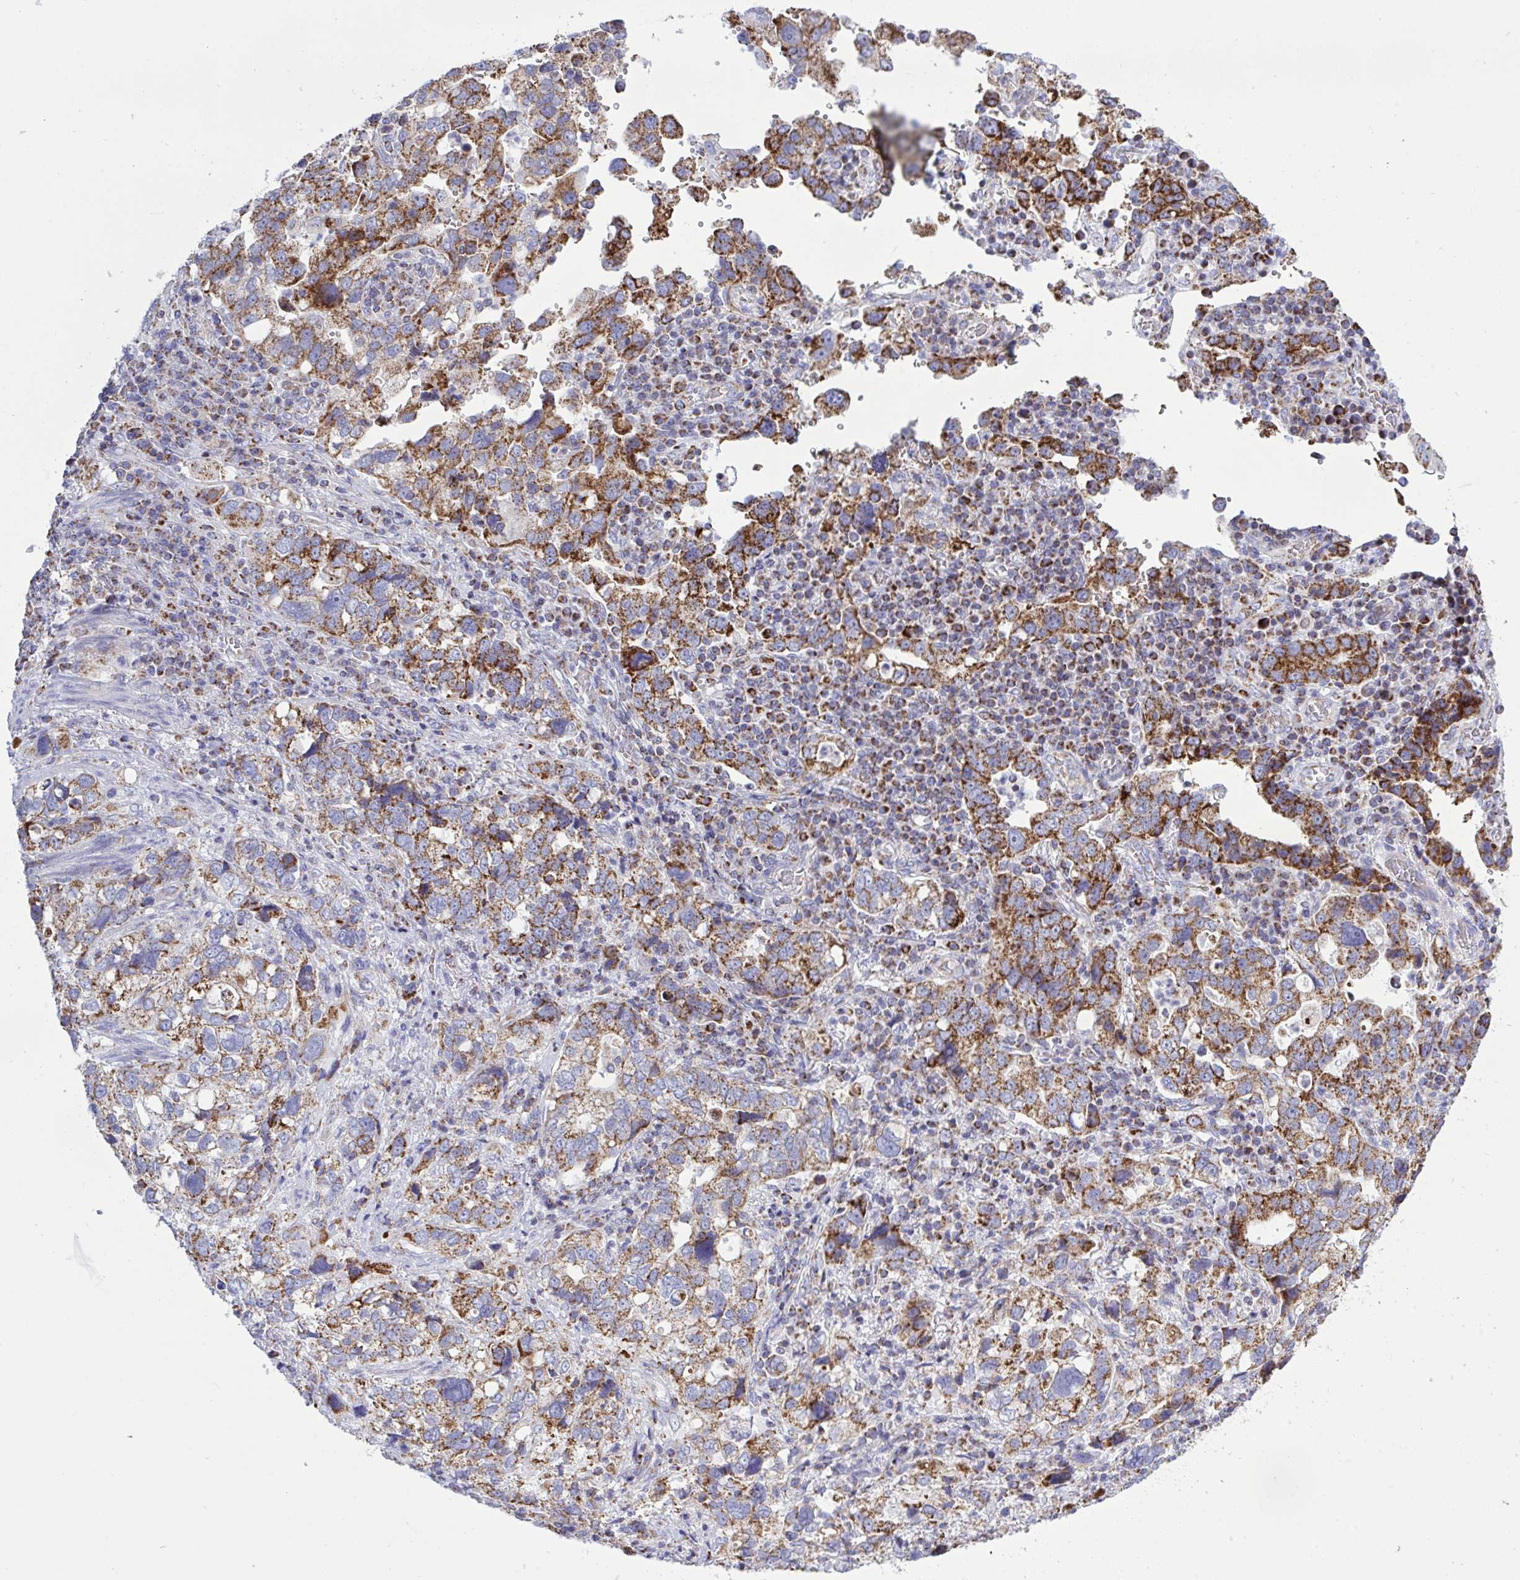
{"staining": {"intensity": "moderate", "quantity": ">75%", "location": "cytoplasmic/membranous"}, "tissue": "stomach cancer", "cell_type": "Tumor cells", "image_type": "cancer", "snomed": [{"axis": "morphology", "description": "Adenocarcinoma, NOS"}, {"axis": "topography", "description": "Stomach, upper"}], "caption": "Stomach adenocarcinoma stained for a protein exhibits moderate cytoplasmic/membranous positivity in tumor cells. (DAB (3,3'-diaminobenzidine) IHC with brightfield microscopy, high magnification).", "gene": "HSPE1", "patient": {"sex": "female", "age": 81}}